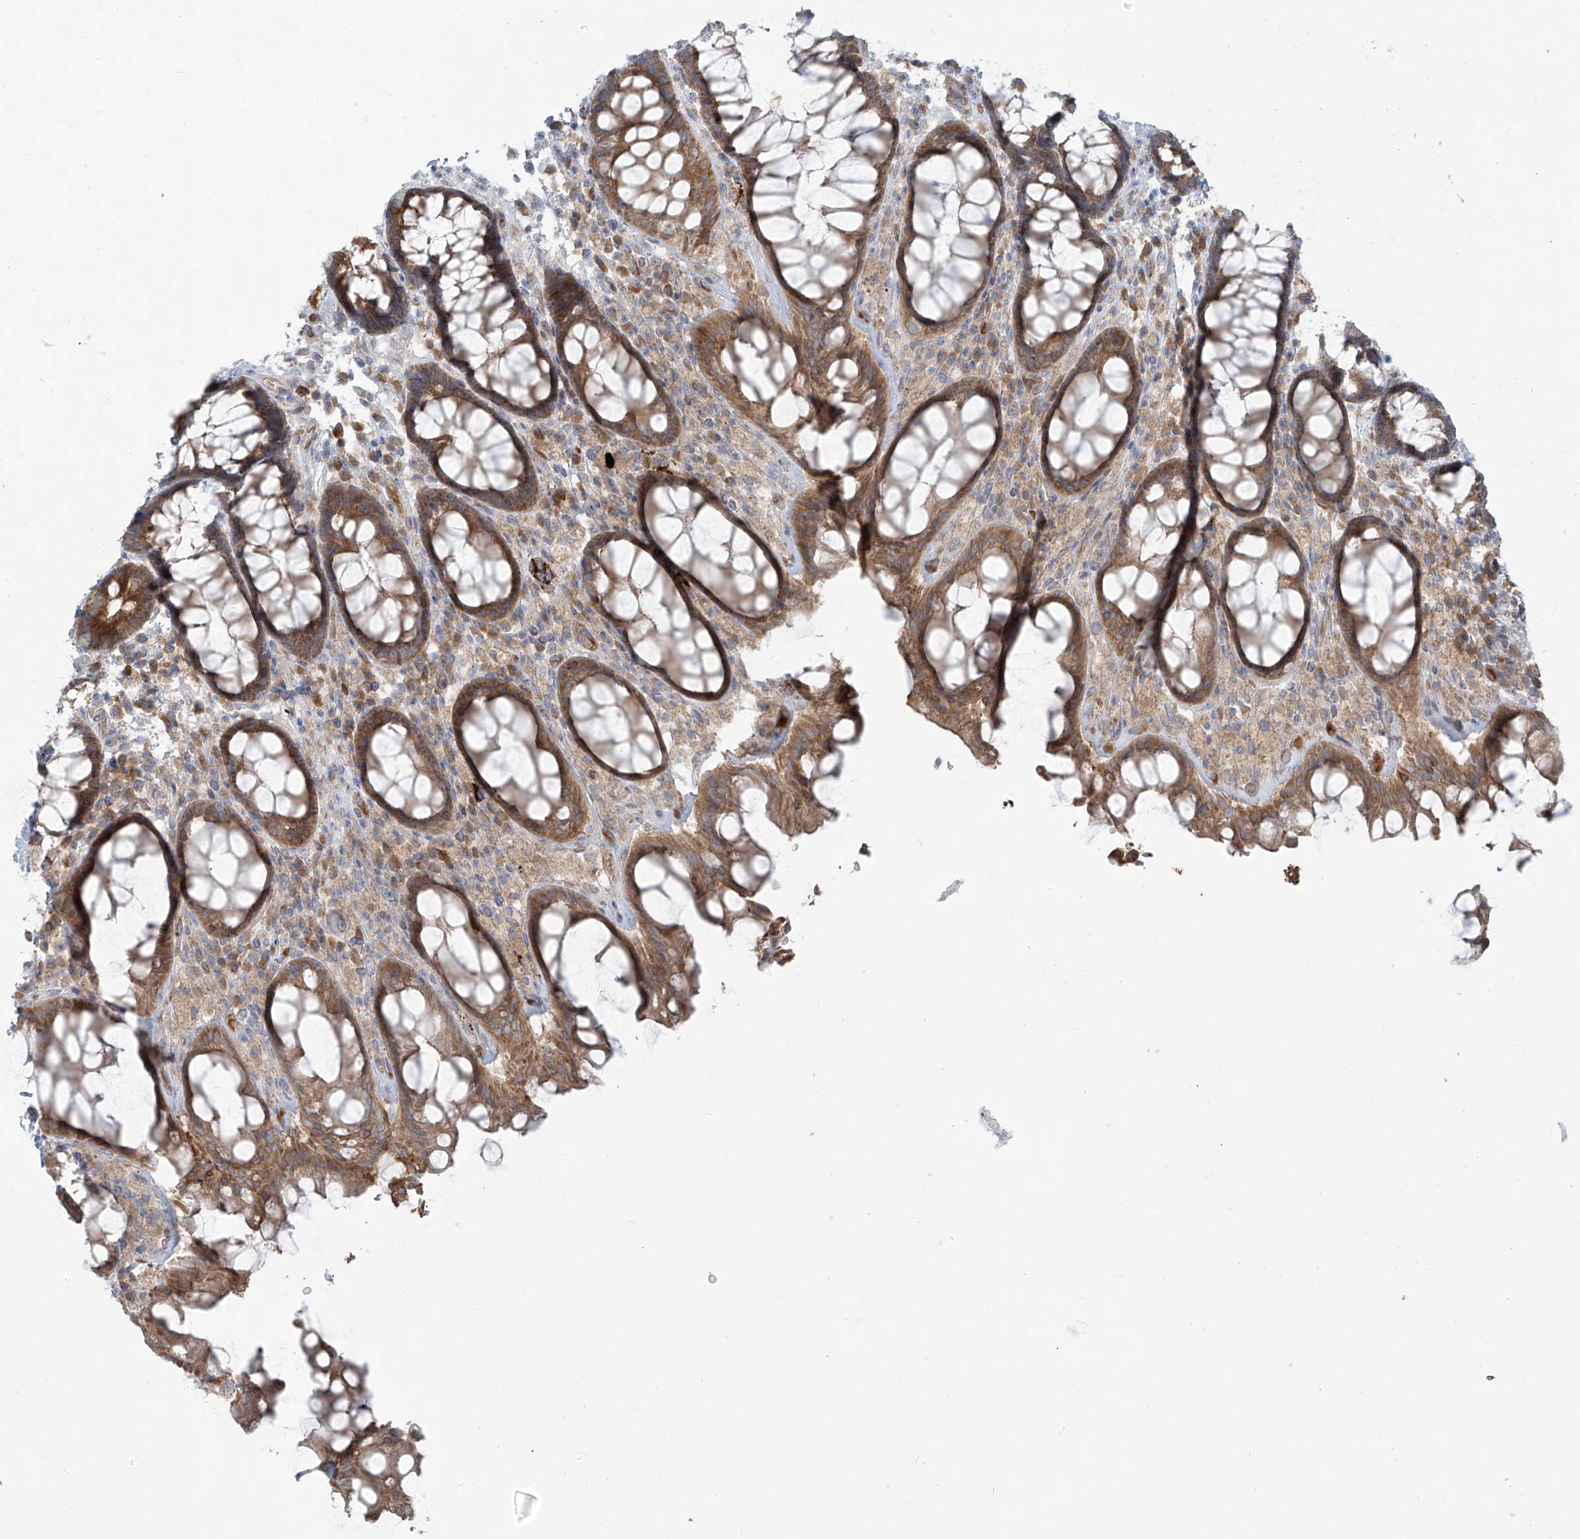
{"staining": {"intensity": "moderate", "quantity": ">75%", "location": "cytoplasmic/membranous"}, "tissue": "rectum", "cell_type": "Glandular cells", "image_type": "normal", "snomed": [{"axis": "morphology", "description": "Normal tissue, NOS"}, {"axis": "topography", "description": "Rectum"}], "caption": "Immunohistochemical staining of benign human rectum demonstrates moderate cytoplasmic/membranous protein expression in about >75% of glandular cells.", "gene": "LZTS3", "patient": {"sex": "male", "age": 64}}